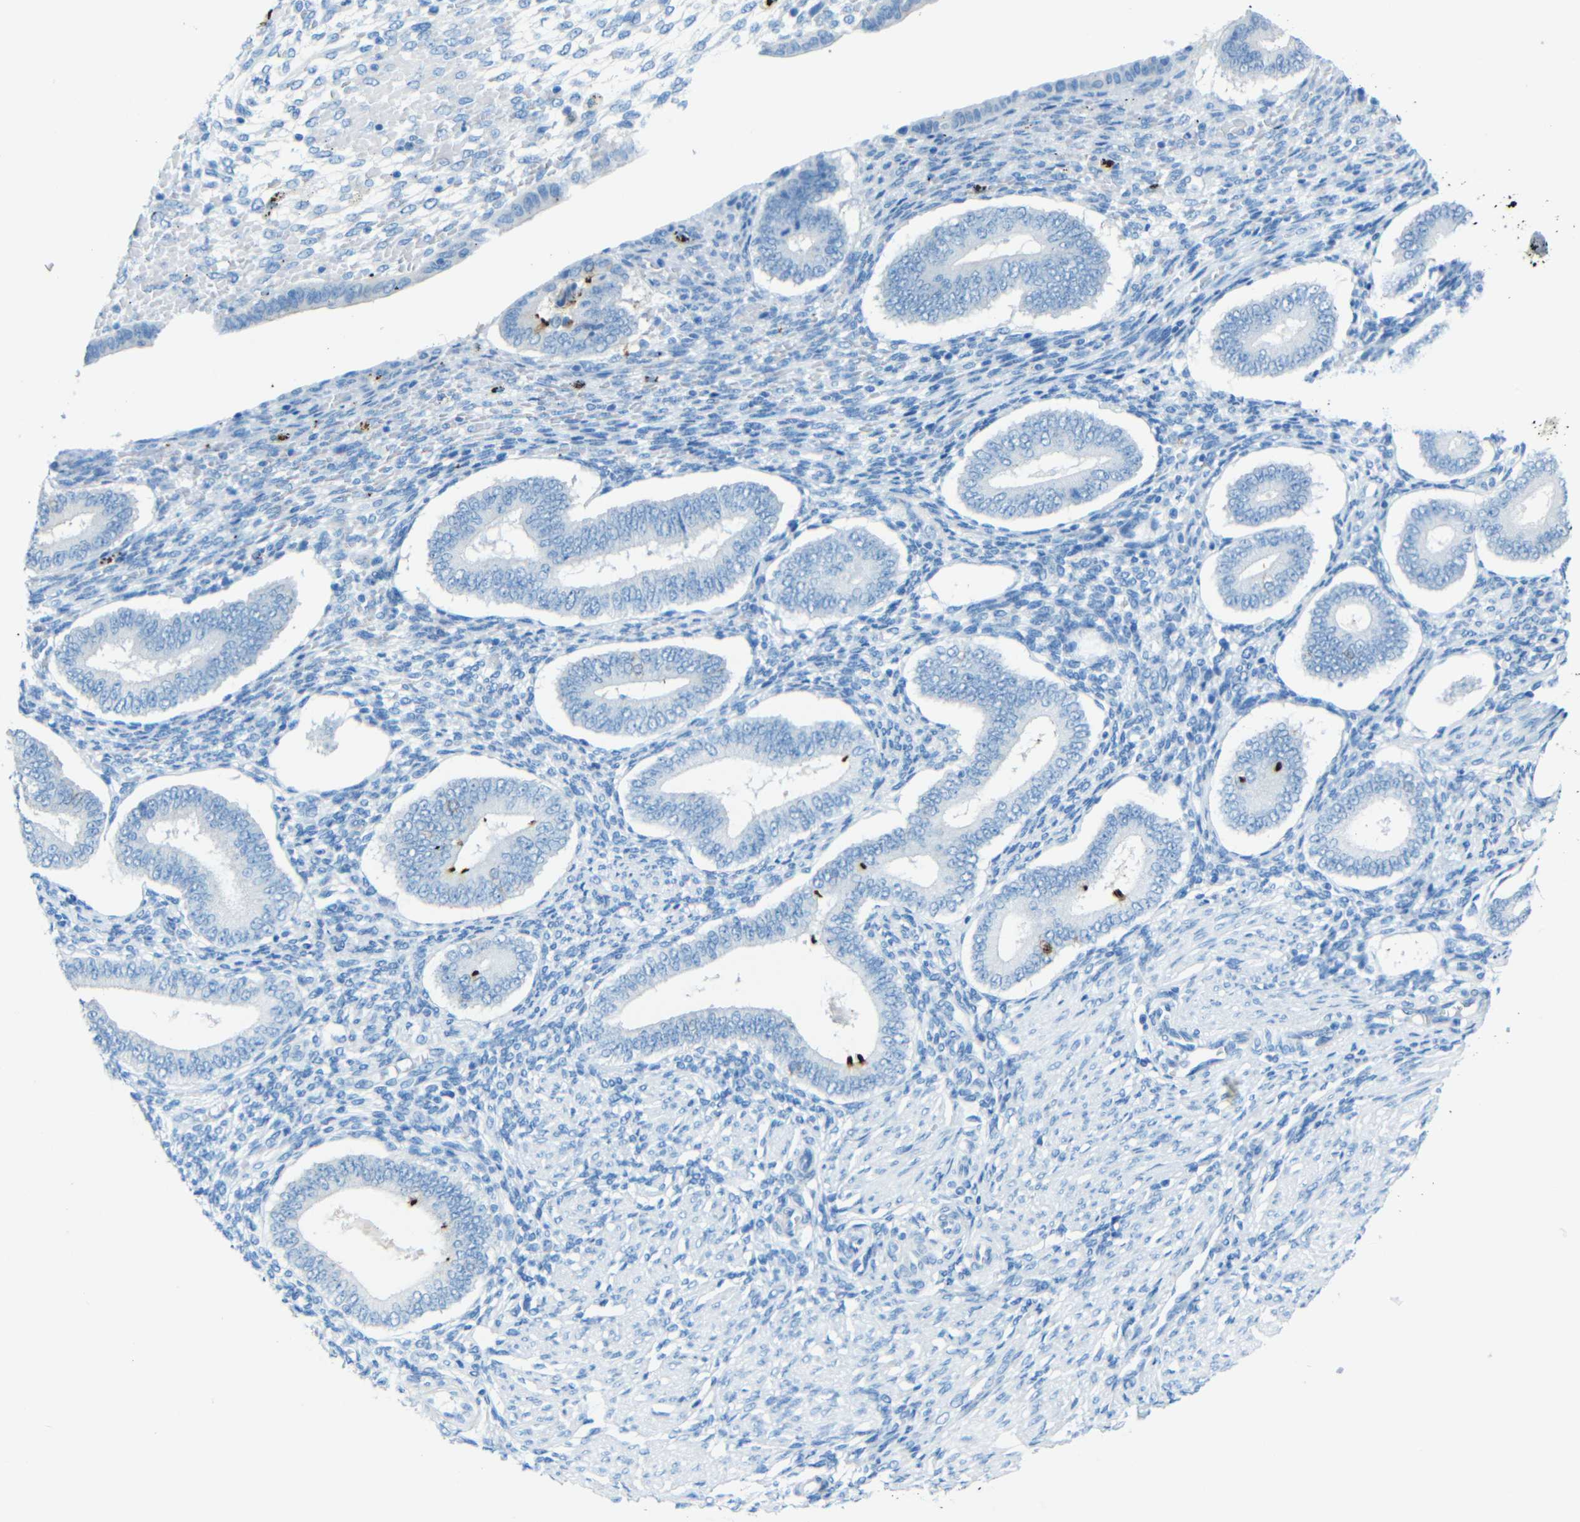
{"staining": {"intensity": "negative", "quantity": "none", "location": "none"}, "tissue": "endometrium", "cell_type": "Cells in endometrial stroma", "image_type": "normal", "snomed": [{"axis": "morphology", "description": "Normal tissue, NOS"}, {"axis": "topography", "description": "Endometrium"}], "caption": "DAB immunohistochemical staining of unremarkable human endometrium exhibits no significant positivity in cells in endometrial stroma.", "gene": "TUBB4B", "patient": {"sex": "female", "age": 42}}